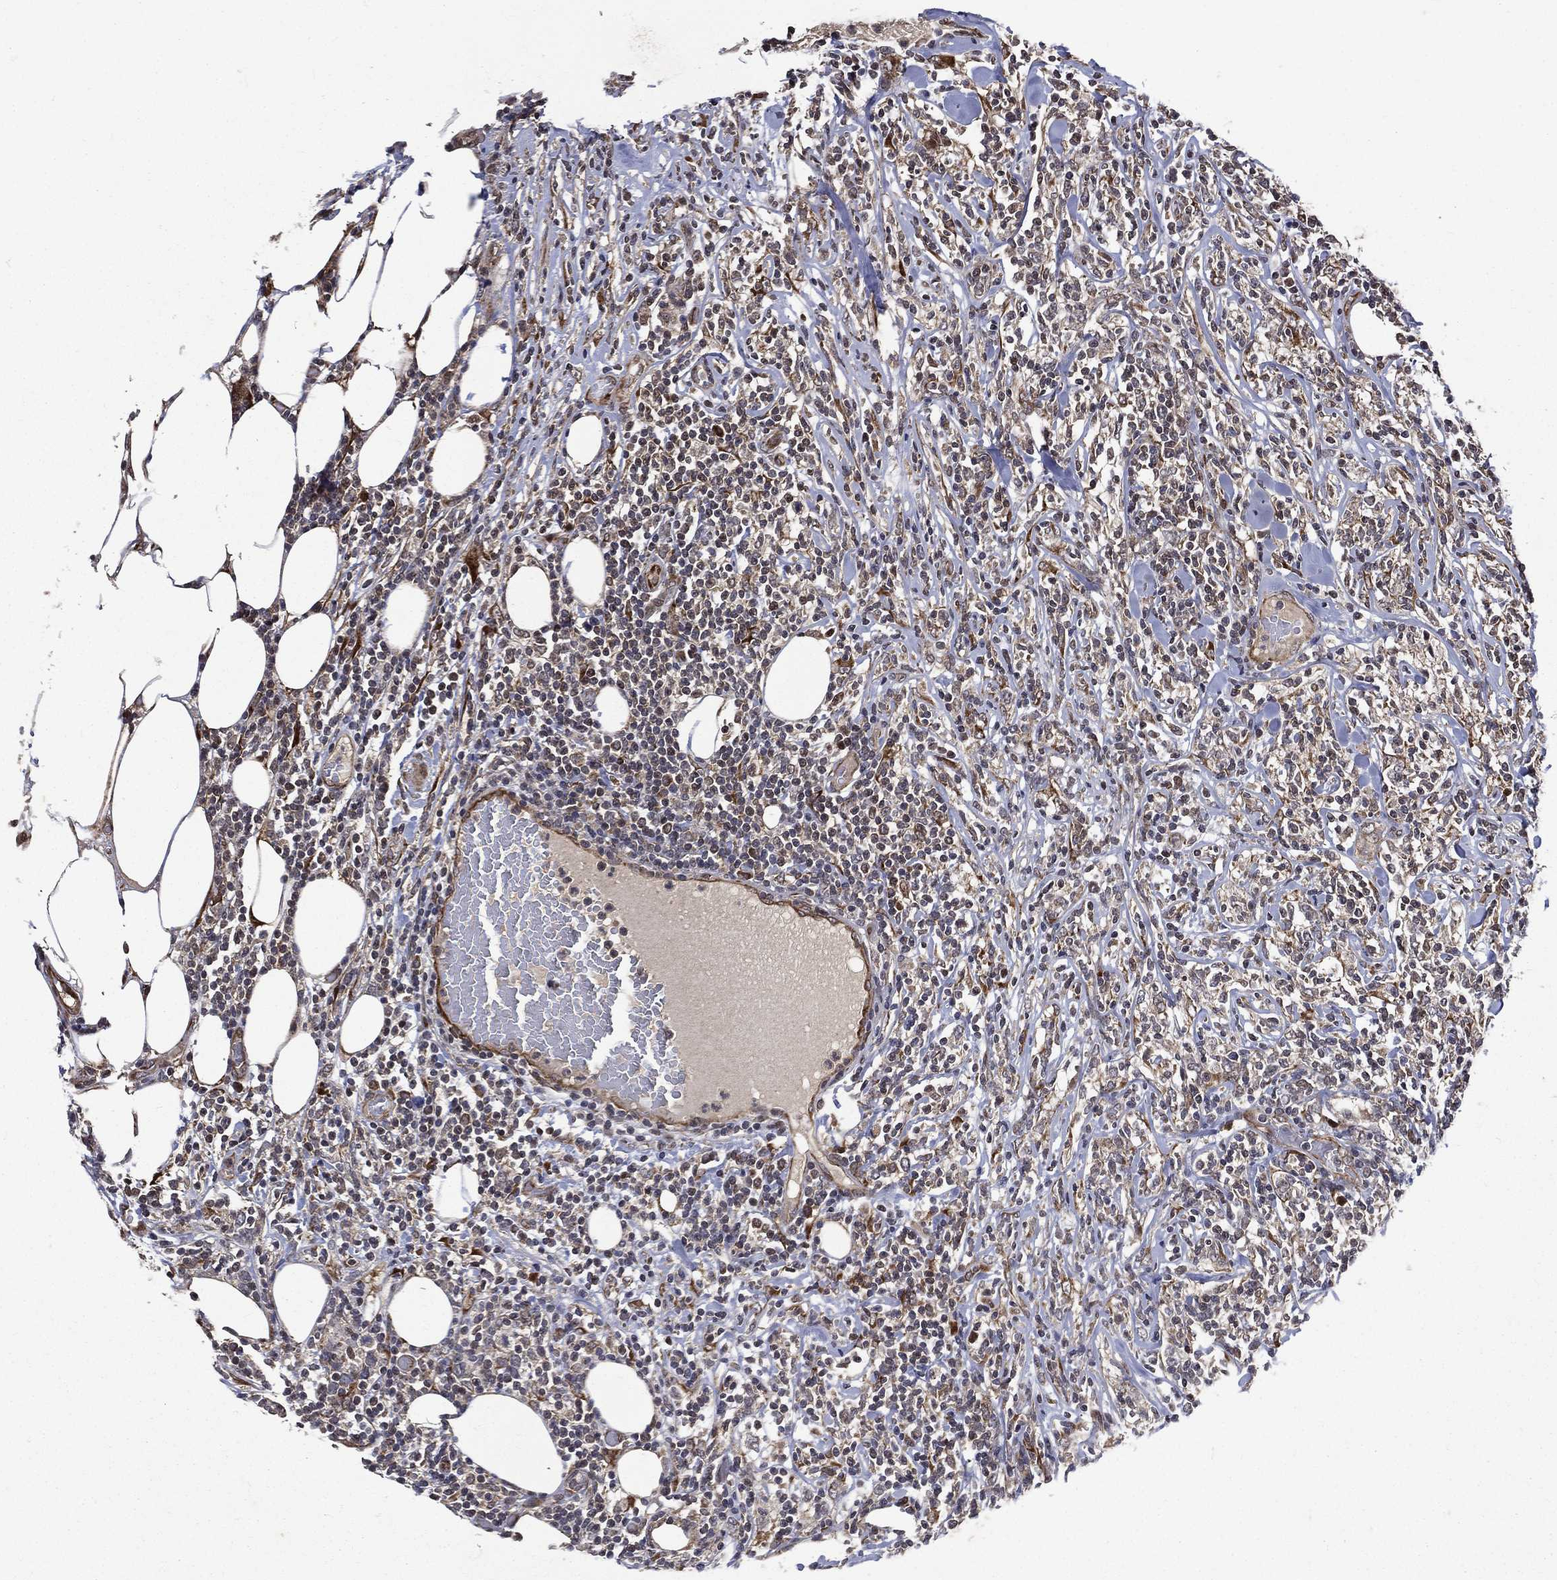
{"staining": {"intensity": "moderate", "quantity": "<25%", "location": "cytoplasmic/membranous"}, "tissue": "lymphoma", "cell_type": "Tumor cells", "image_type": "cancer", "snomed": [{"axis": "morphology", "description": "Malignant lymphoma, non-Hodgkin's type, High grade"}, {"axis": "topography", "description": "Lymph node"}], "caption": "Immunohistochemical staining of human high-grade malignant lymphoma, non-Hodgkin's type shows low levels of moderate cytoplasmic/membranous protein staining in approximately <25% of tumor cells.", "gene": "RAB11FIP4", "patient": {"sex": "female", "age": 84}}